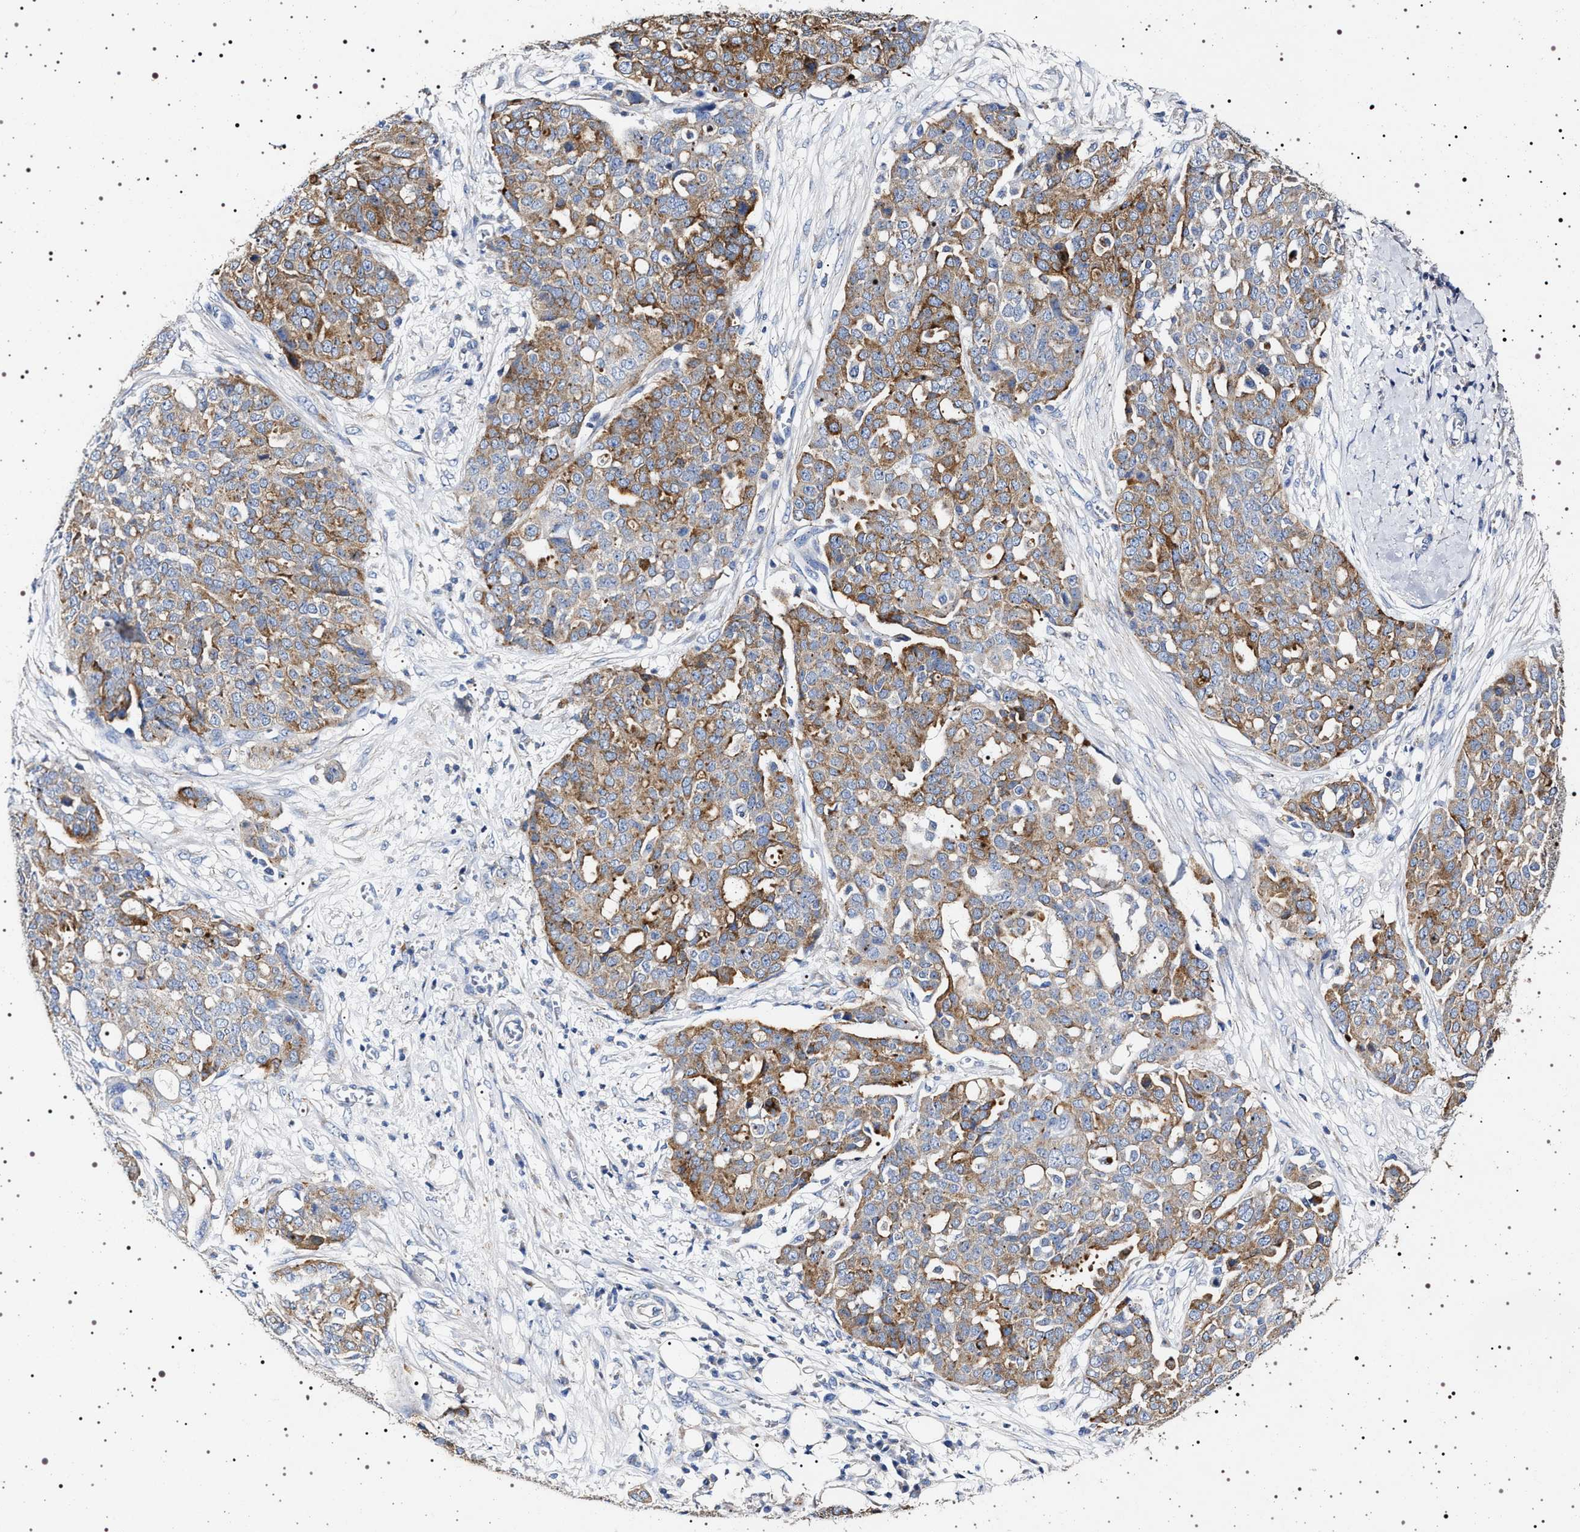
{"staining": {"intensity": "moderate", "quantity": ">75%", "location": "cytoplasmic/membranous"}, "tissue": "ovarian cancer", "cell_type": "Tumor cells", "image_type": "cancer", "snomed": [{"axis": "morphology", "description": "Cystadenocarcinoma, serous, NOS"}, {"axis": "topography", "description": "Soft tissue"}, {"axis": "topography", "description": "Ovary"}], "caption": "Protein staining exhibits moderate cytoplasmic/membranous staining in approximately >75% of tumor cells in ovarian cancer. (DAB (3,3'-diaminobenzidine) IHC with brightfield microscopy, high magnification).", "gene": "NAALADL2", "patient": {"sex": "female", "age": 57}}